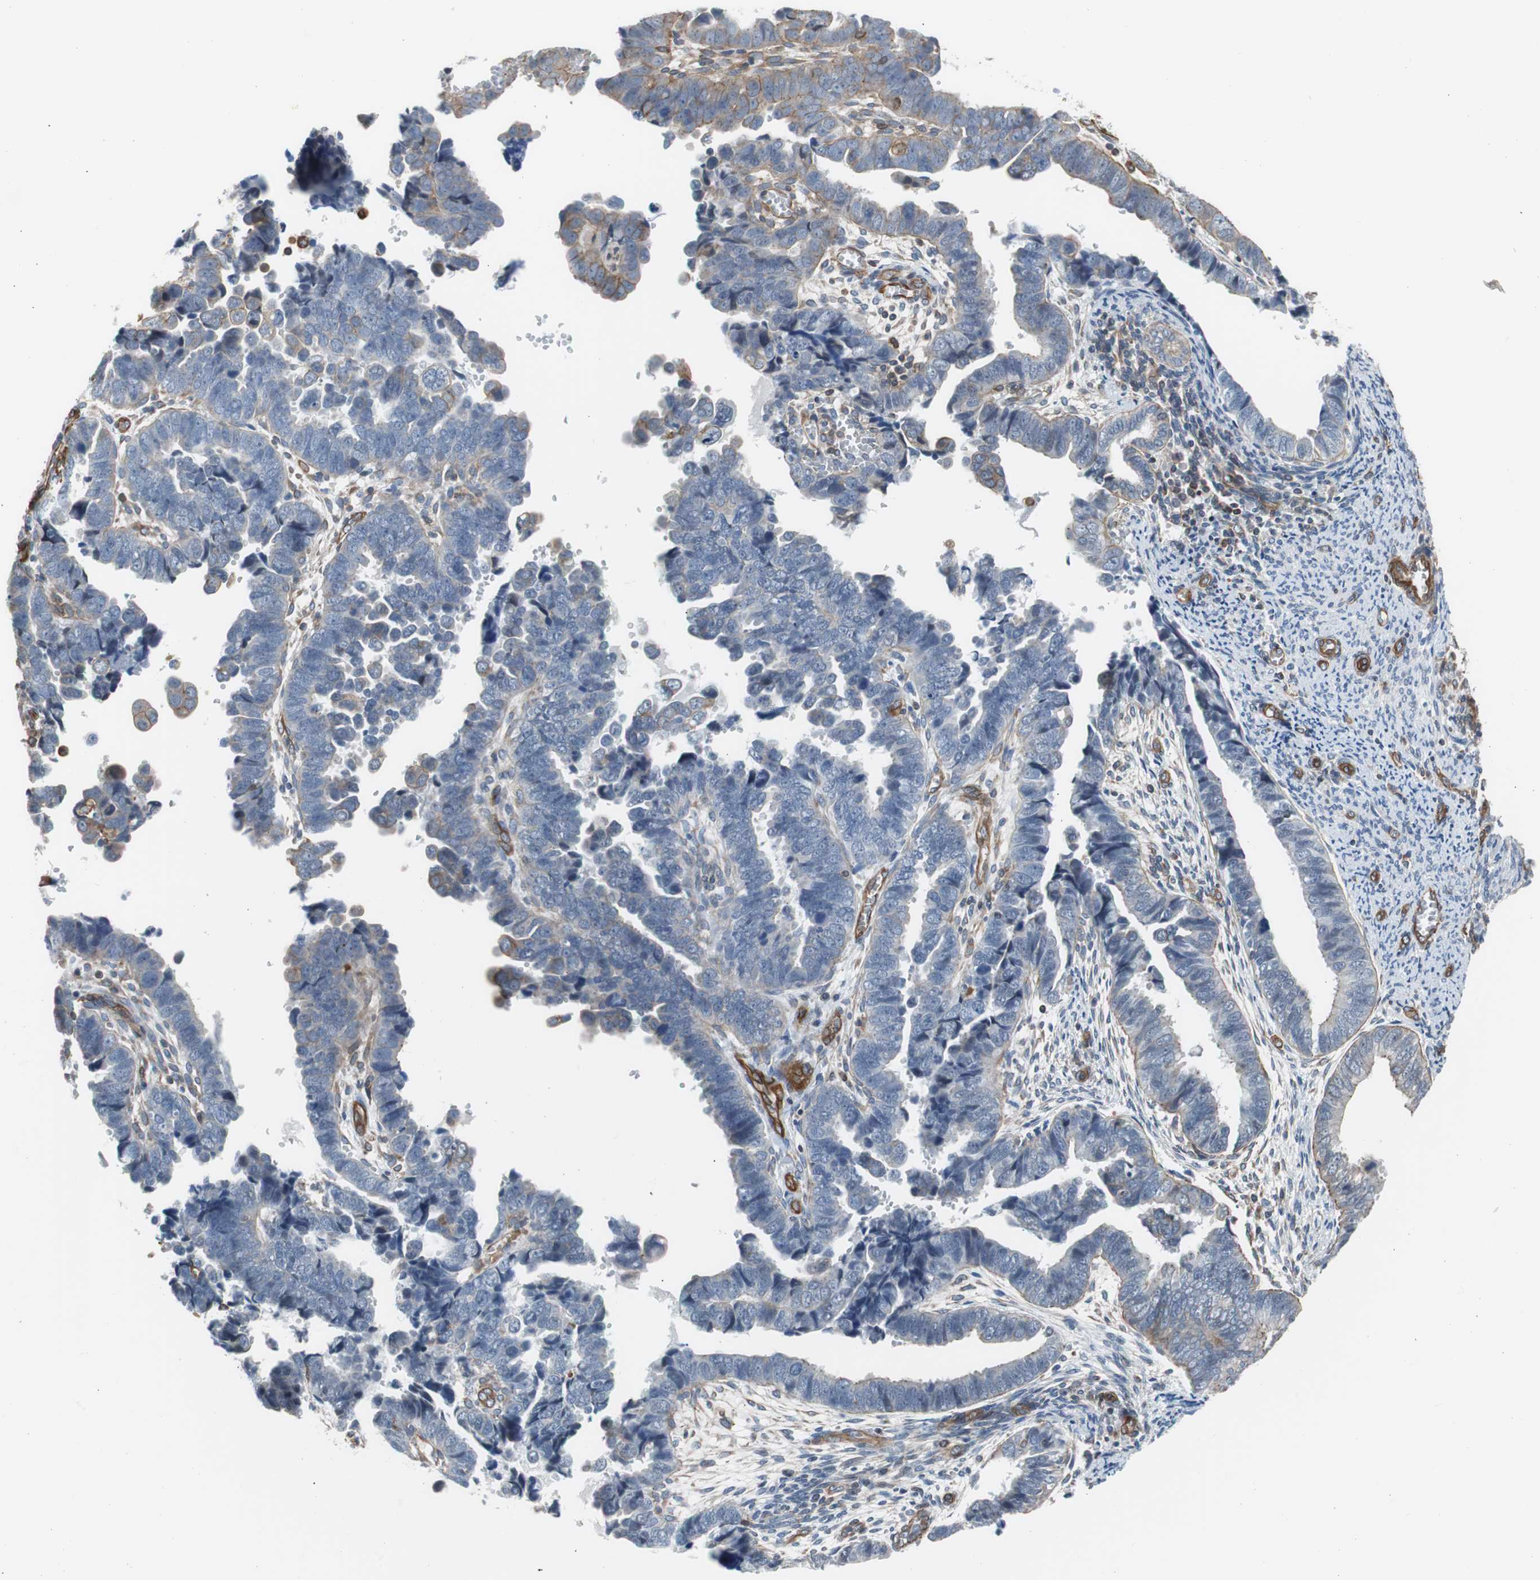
{"staining": {"intensity": "weak", "quantity": "<25%", "location": "cytoplasmic/membranous"}, "tissue": "endometrial cancer", "cell_type": "Tumor cells", "image_type": "cancer", "snomed": [{"axis": "morphology", "description": "Adenocarcinoma, NOS"}, {"axis": "topography", "description": "Endometrium"}], "caption": "Human endometrial cancer (adenocarcinoma) stained for a protein using immunohistochemistry (IHC) demonstrates no staining in tumor cells.", "gene": "KIF3B", "patient": {"sex": "female", "age": 75}}